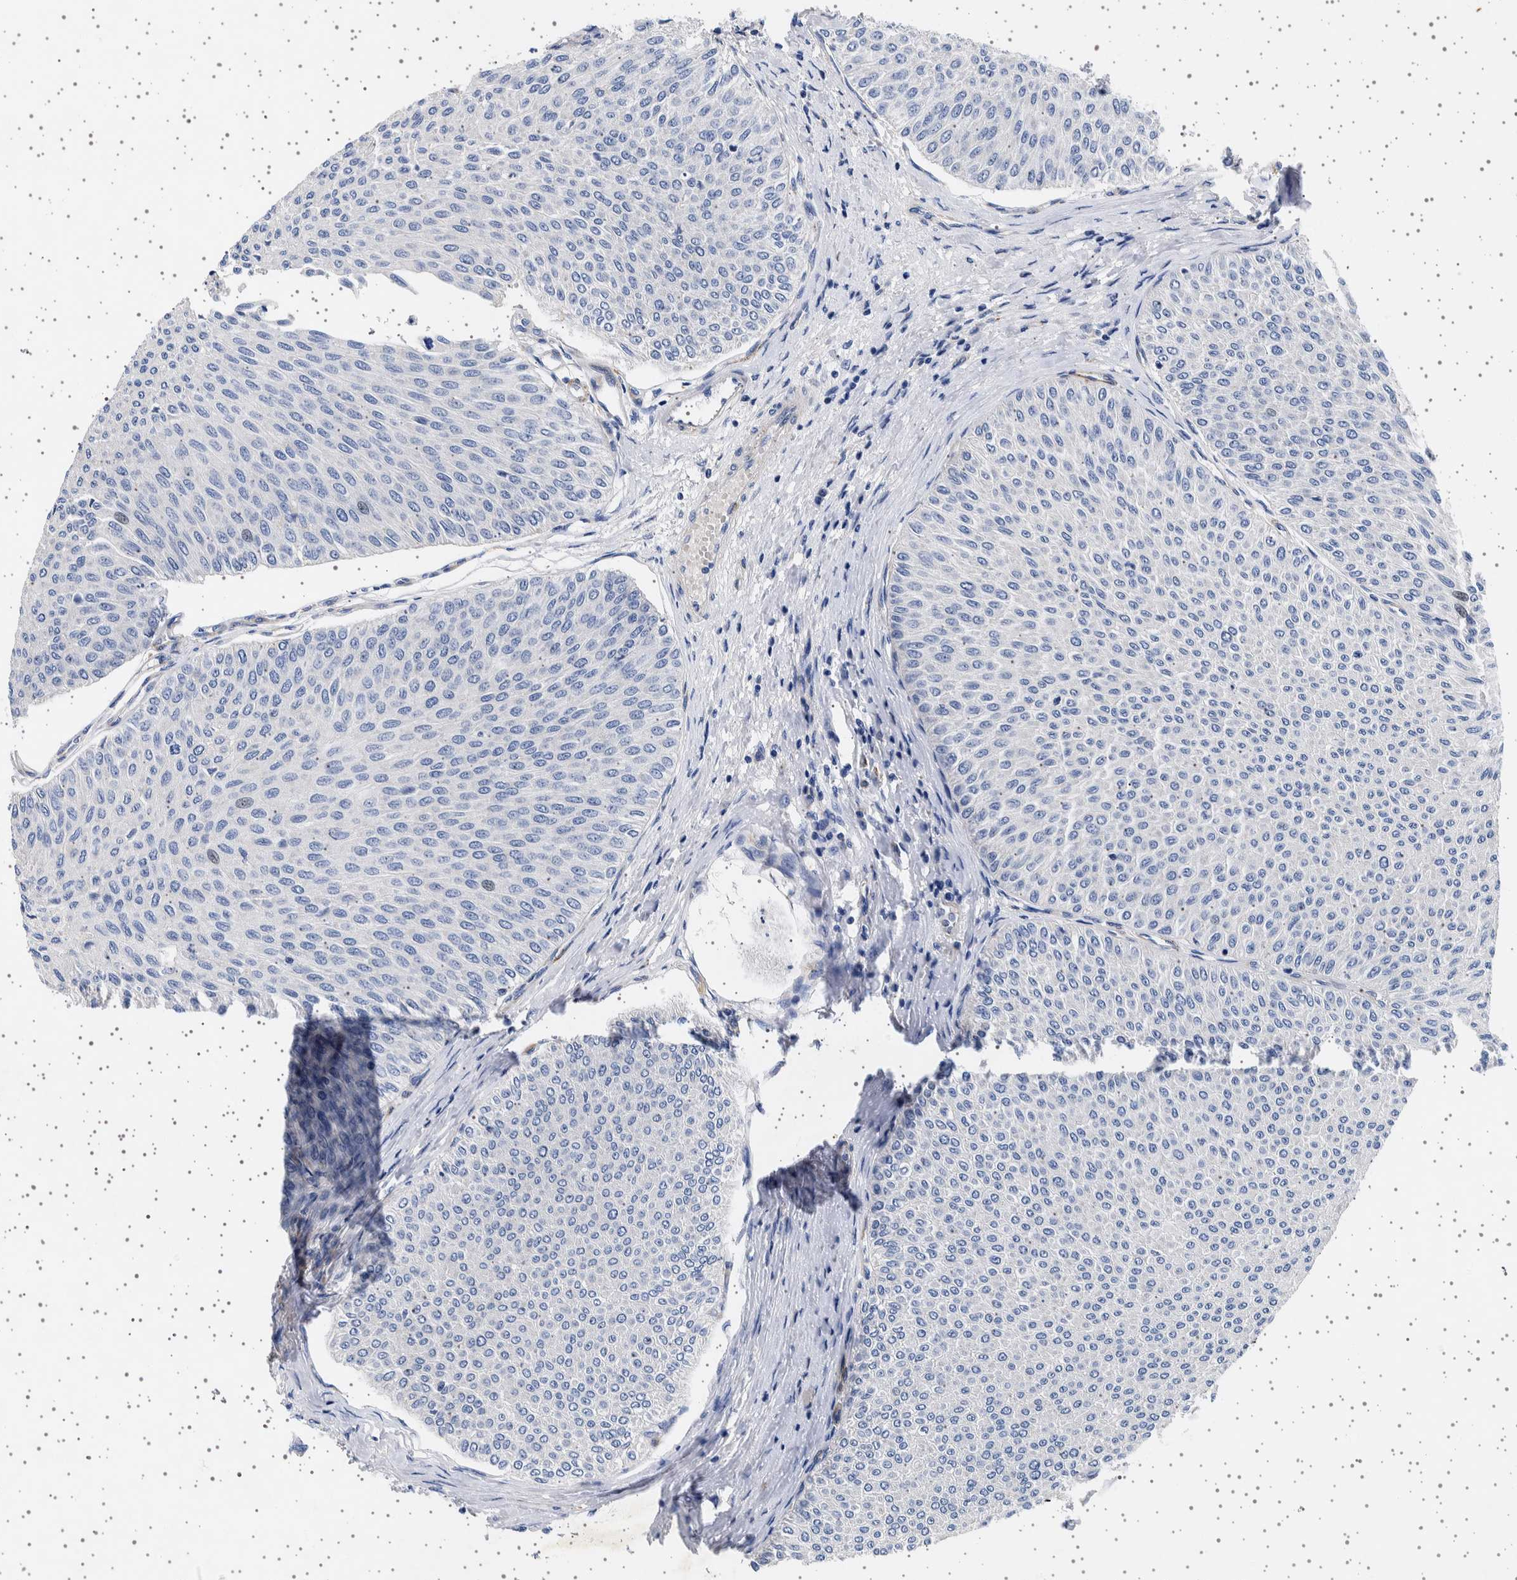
{"staining": {"intensity": "negative", "quantity": "none", "location": "none"}, "tissue": "urothelial cancer", "cell_type": "Tumor cells", "image_type": "cancer", "snomed": [{"axis": "morphology", "description": "Urothelial carcinoma, Low grade"}, {"axis": "topography", "description": "Urinary bladder"}], "caption": "Immunohistochemistry micrograph of neoplastic tissue: human urothelial cancer stained with DAB (3,3'-diaminobenzidine) exhibits no significant protein expression in tumor cells. (DAB (3,3'-diaminobenzidine) immunohistochemistry with hematoxylin counter stain).", "gene": "SEPTIN4", "patient": {"sex": "male", "age": 78}}